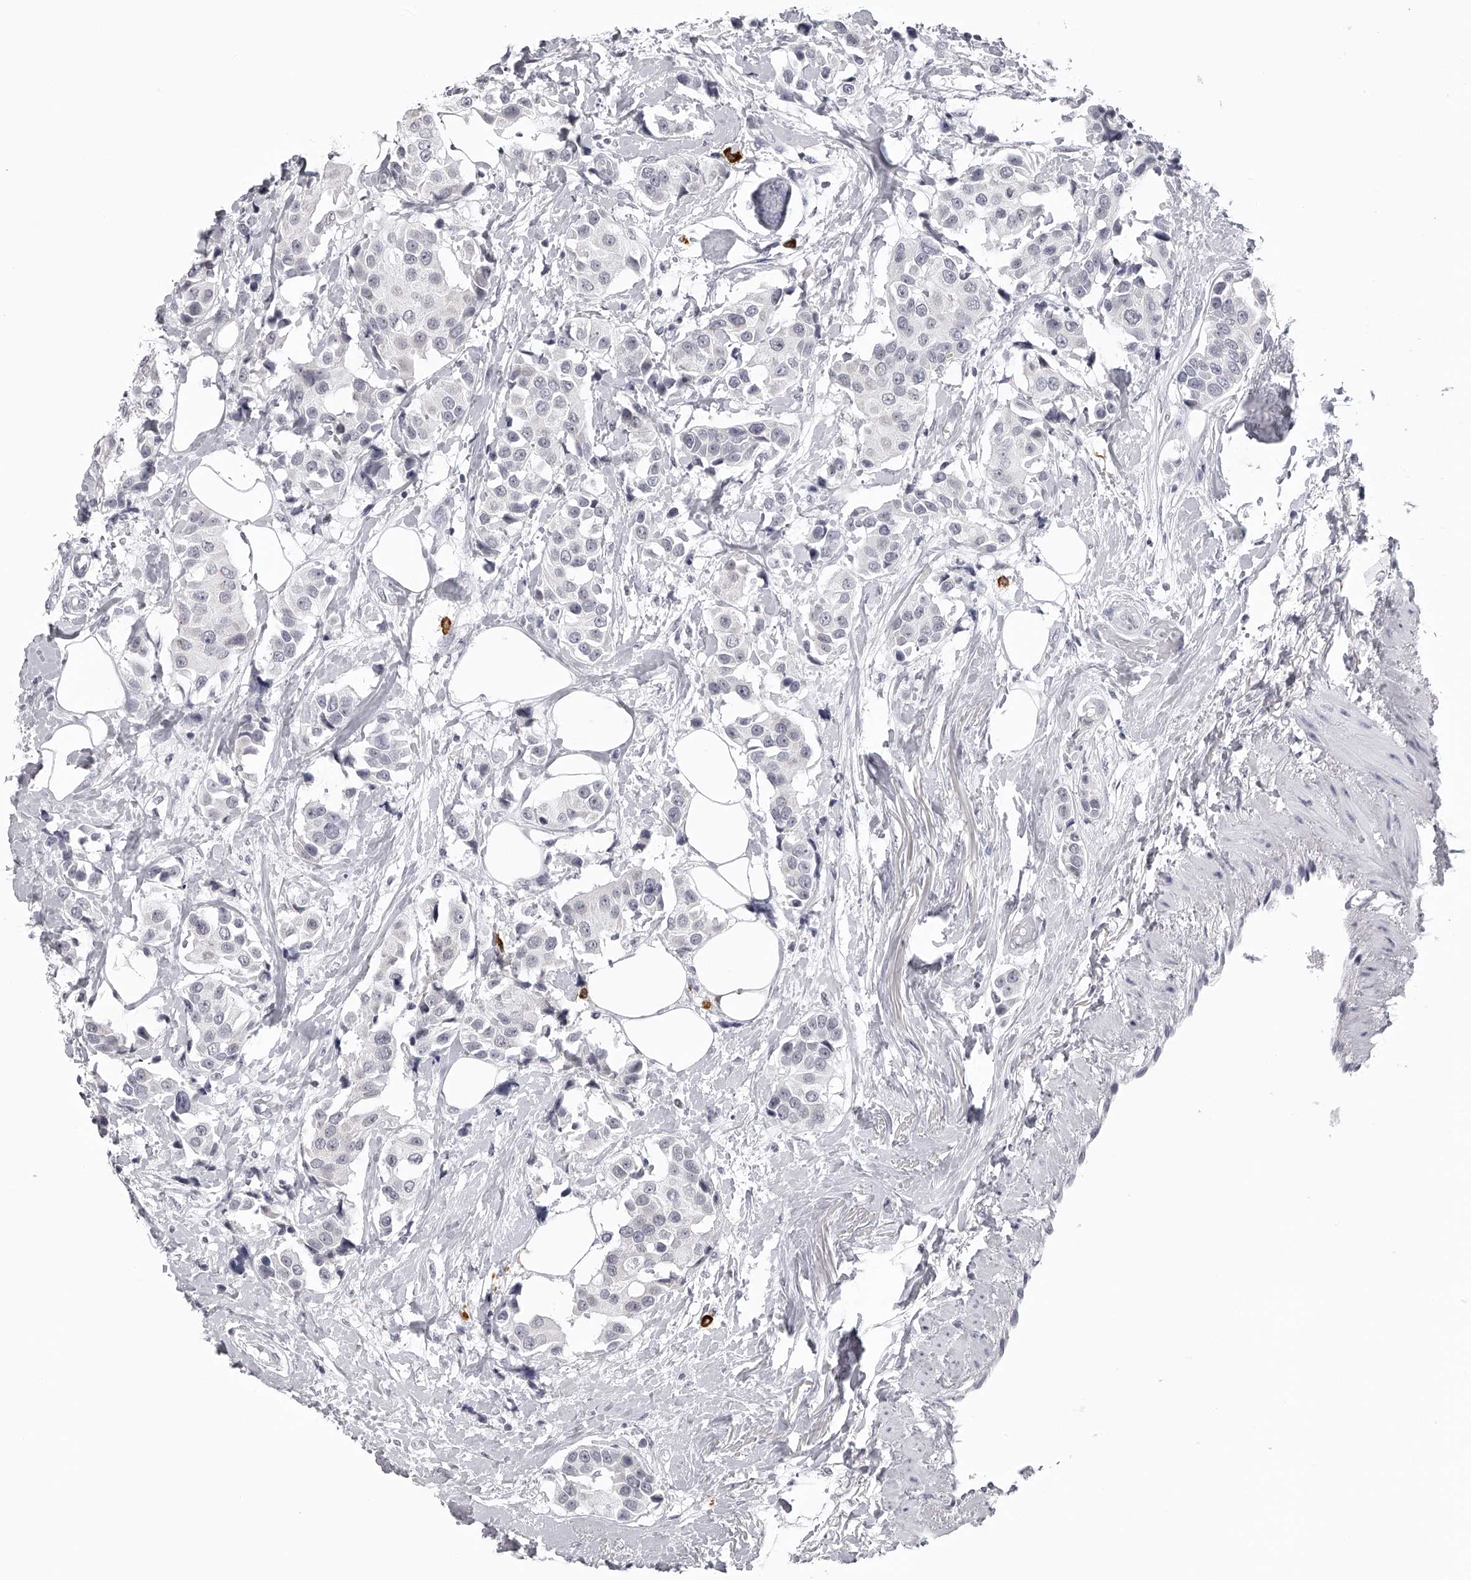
{"staining": {"intensity": "negative", "quantity": "none", "location": "none"}, "tissue": "breast cancer", "cell_type": "Tumor cells", "image_type": "cancer", "snomed": [{"axis": "morphology", "description": "Normal tissue, NOS"}, {"axis": "morphology", "description": "Duct carcinoma"}, {"axis": "topography", "description": "Breast"}], "caption": "Immunohistochemical staining of breast cancer shows no significant staining in tumor cells.", "gene": "SEC11C", "patient": {"sex": "female", "age": 39}}